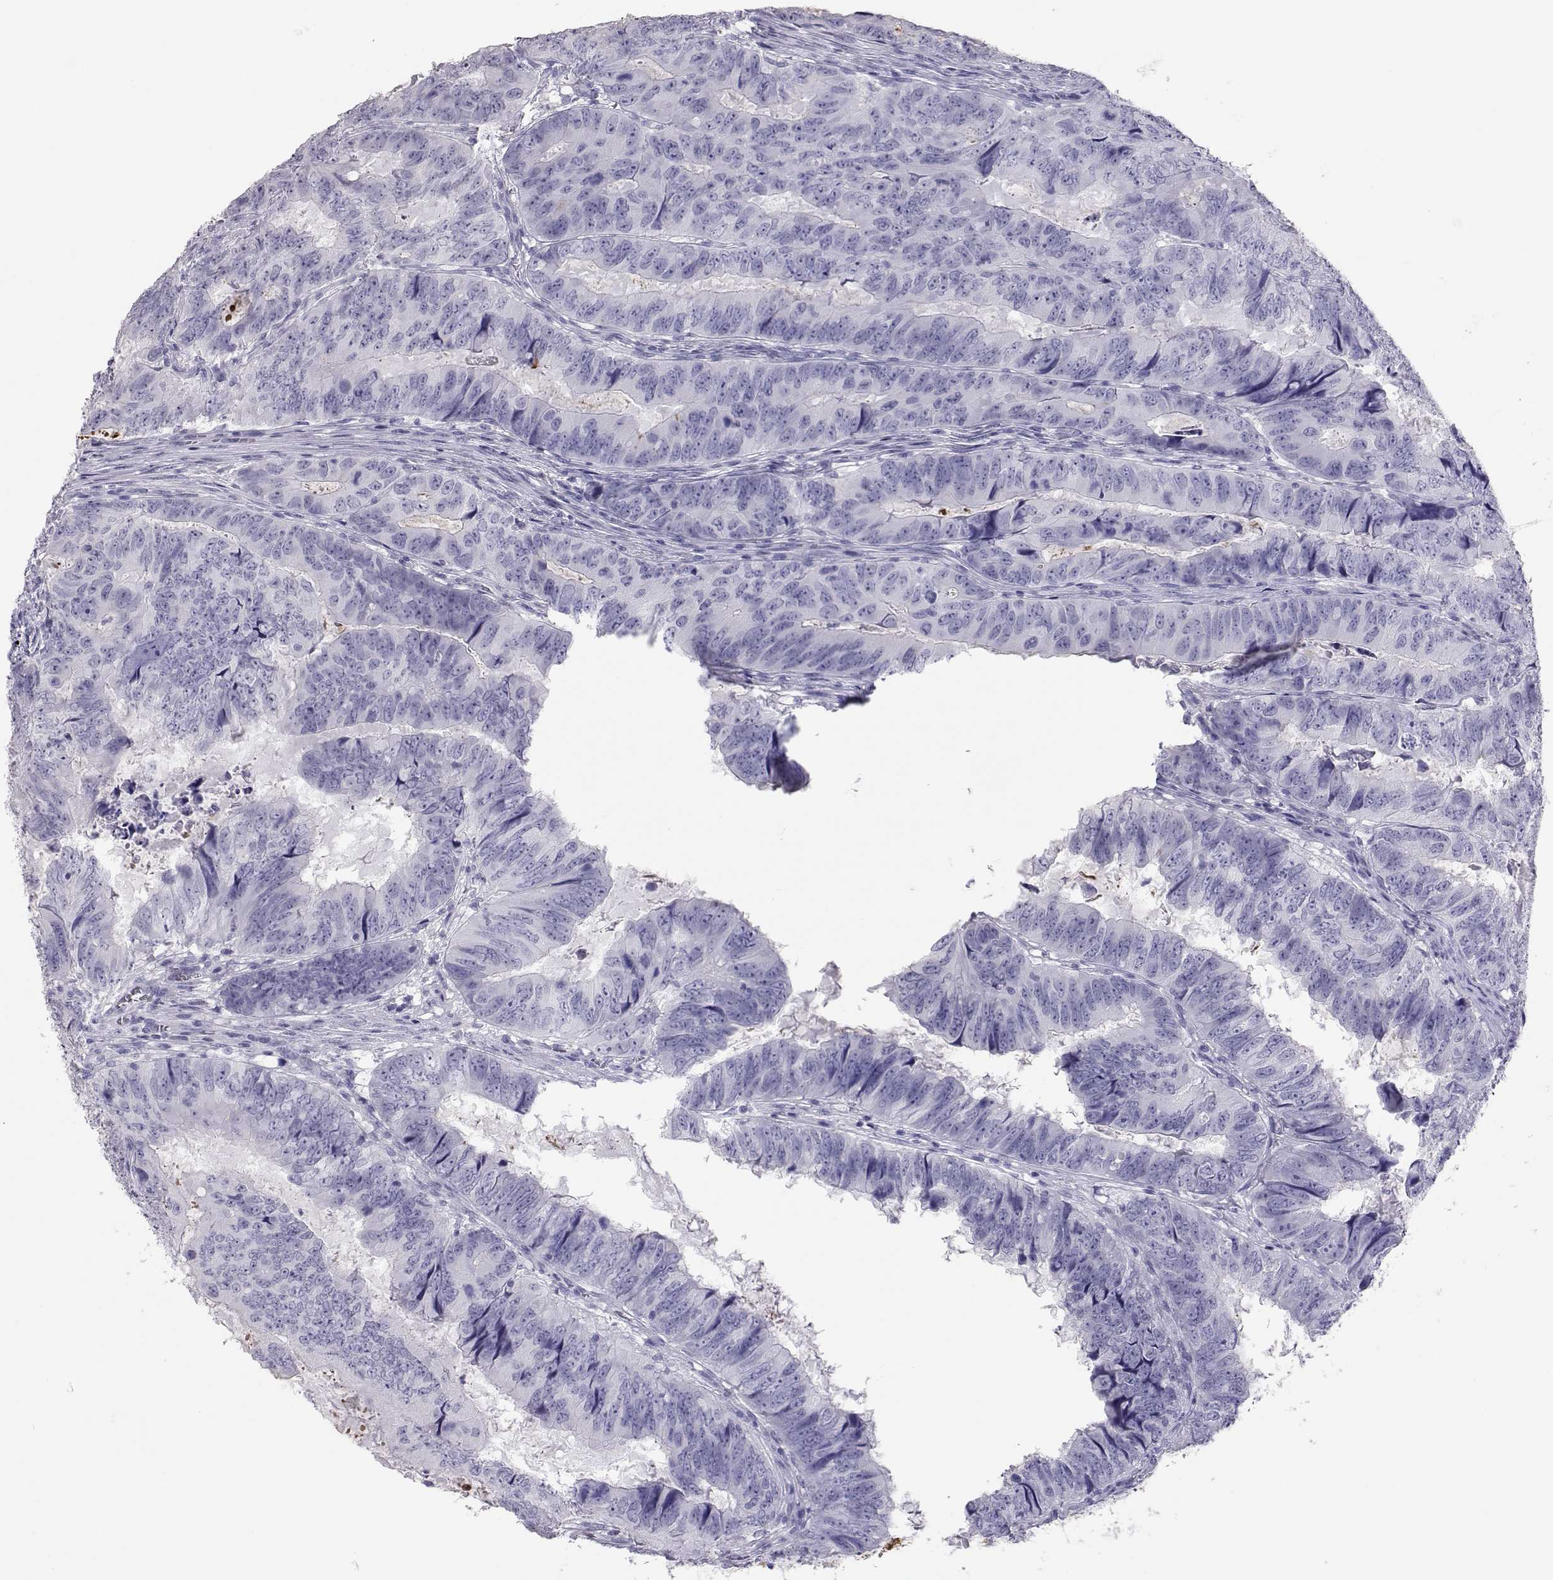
{"staining": {"intensity": "negative", "quantity": "none", "location": "none"}, "tissue": "colorectal cancer", "cell_type": "Tumor cells", "image_type": "cancer", "snomed": [{"axis": "morphology", "description": "Adenocarcinoma, NOS"}, {"axis": "topography", "description": "Colon"}], "caption": "DAB (3,3'-diaminobenzidine) immunohistochemical staining of human colorectal adenocarcinoma demonstrates no significant positivity in tumor cells.", "gene": "PMCH", "patient": {"sex": "male", "age": 79}}